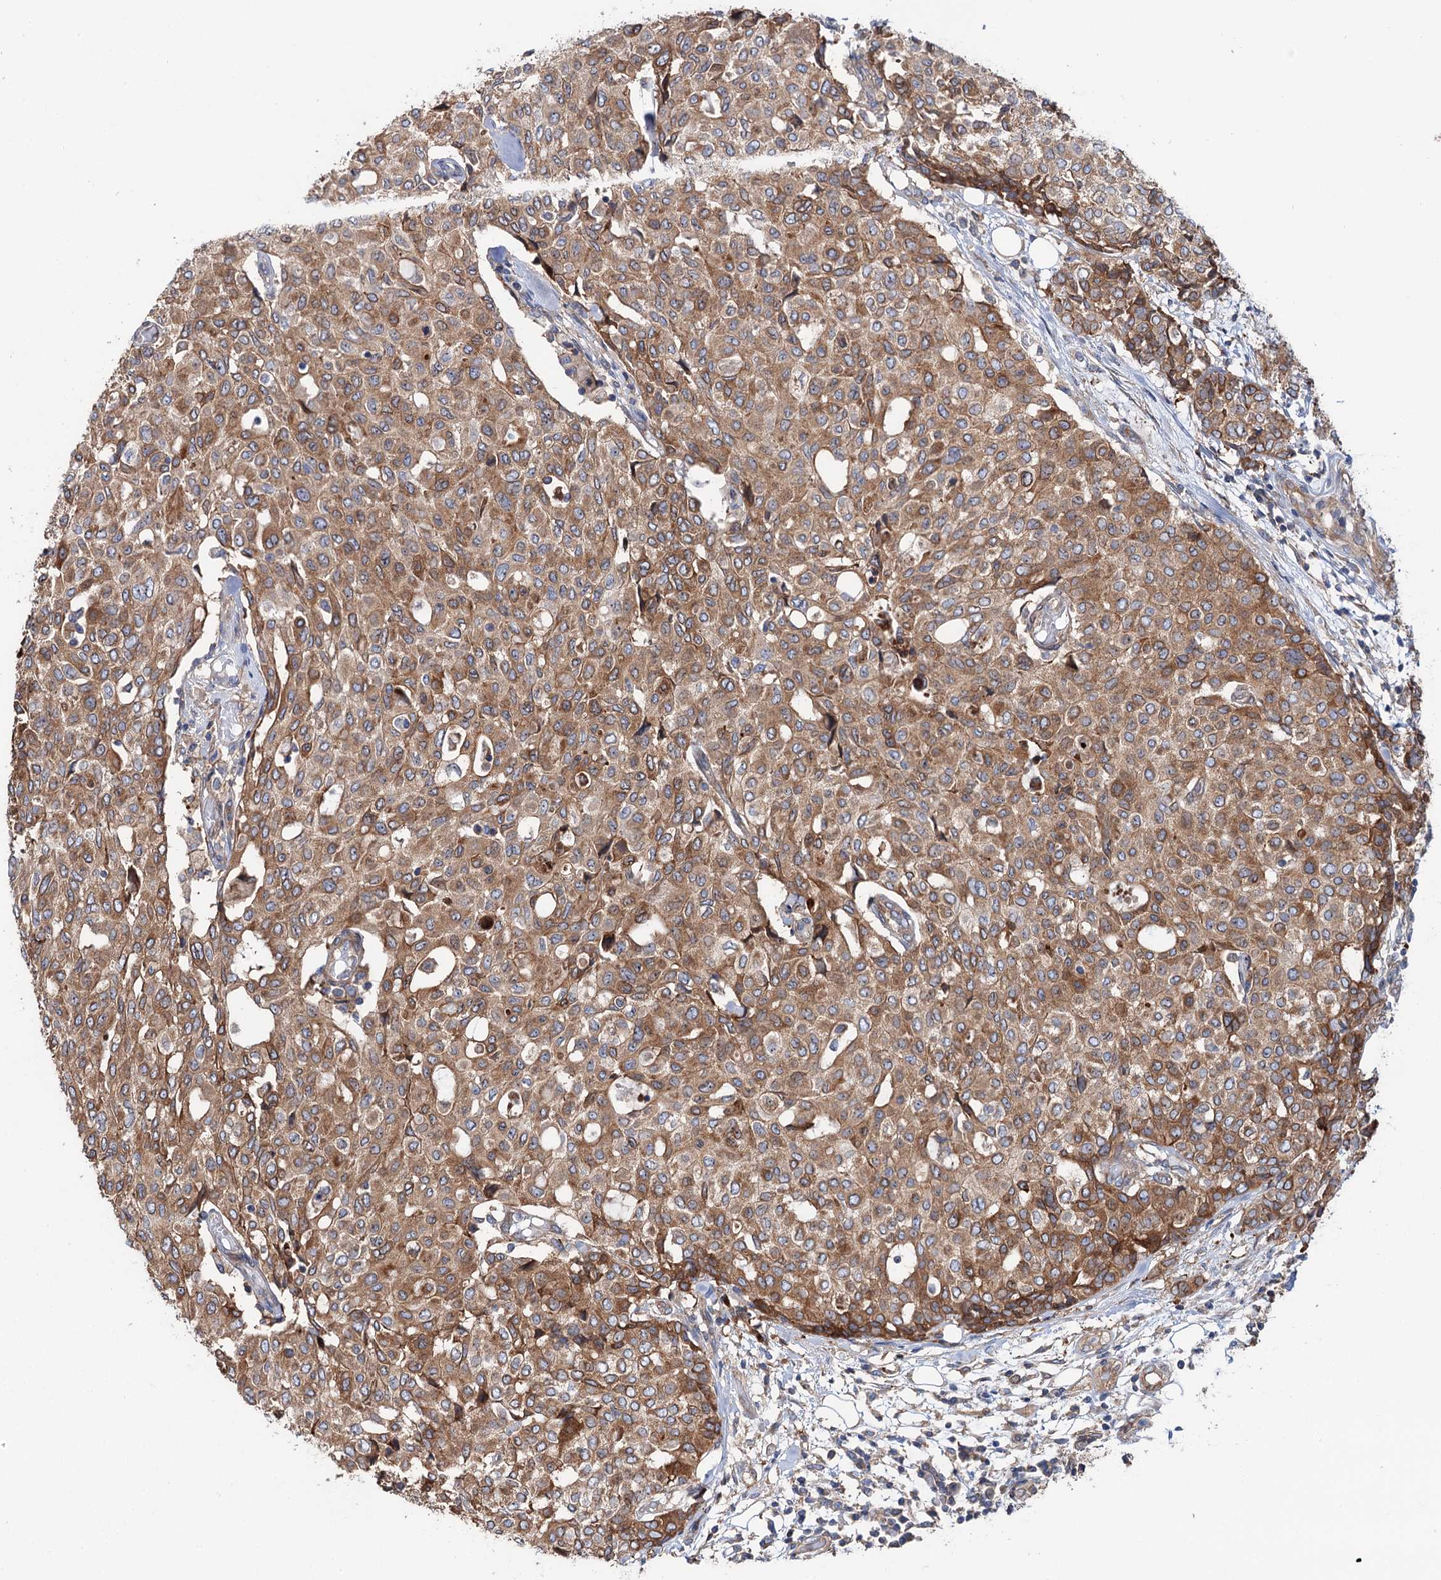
{"staining": {"intensity": "moderate", "quantity": ">75%", "location": "cytoplasmic/membranous"}, "tissue": "breast cancer", "cell_type": "Tumor cells", "image_type": "cancer", "snomed": [{"axis": "morphology", "description": "Lobular carcinoma"}, {"axis": "topography", "description": "Breast"}], "caption": "Lobular carcinoma (breast) stained with IHC demonstrates moderate cytoplasmic/membranous staining in approximately >75% of tumor cells.", "gene": "PTDSS2", "patient": {"sex": "female", "age": 51}}